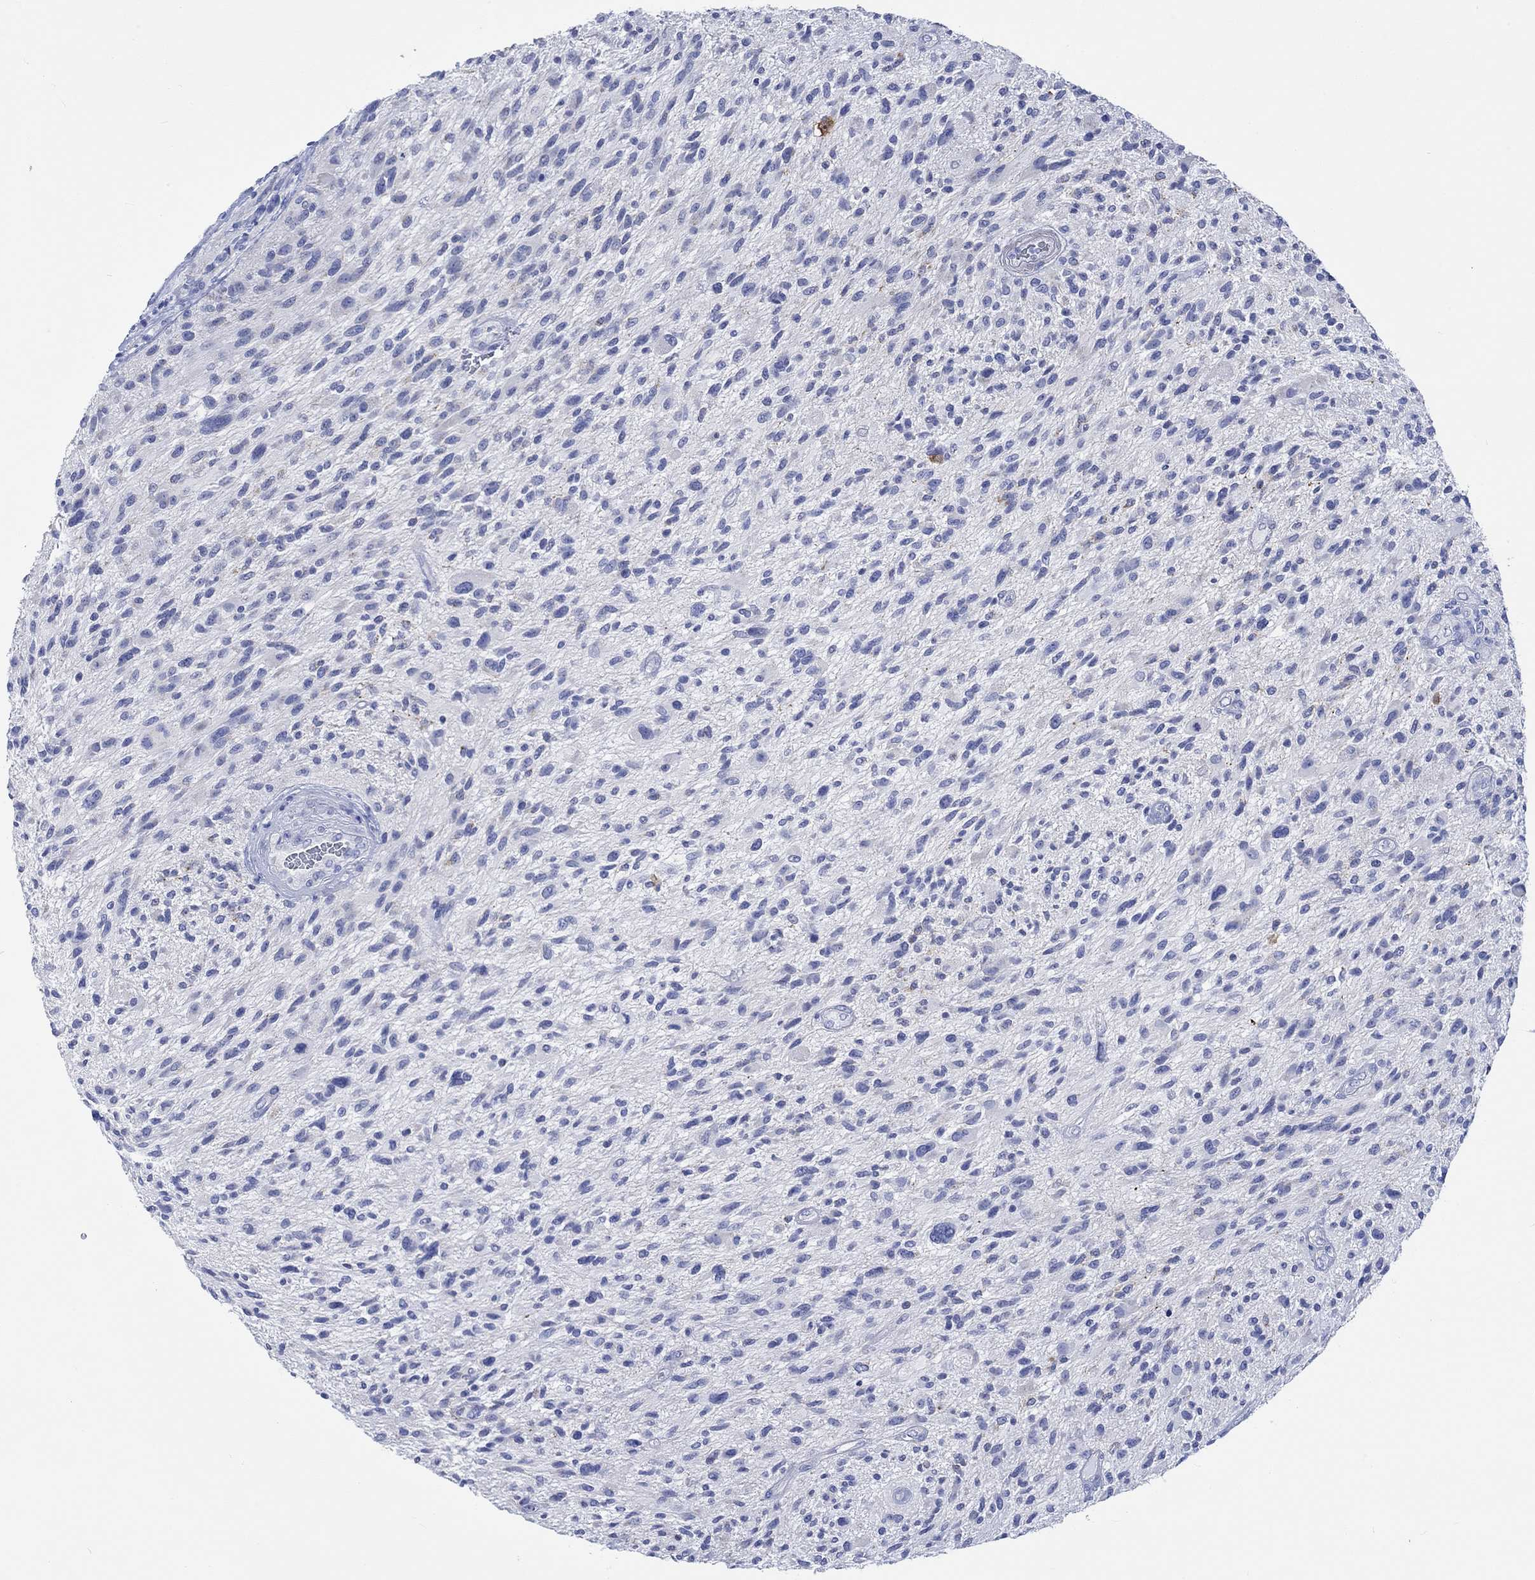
{"staining": {"intensity": "negative", "quantity": "none", "location": "none"}, "tissue": "glioma", "cell_type": "Tumor cells", "image_type": "cancer", "snomed": [{"axis": "morphology", "description": "Glioma, malignant, High grade"}, {"axis": "topography", "description": "Brain"}], "caption": "There is no significant staining in tumor cells of glioma.", "gene": "CPLX2", "patient": {"sex": "male", "age": 47}}